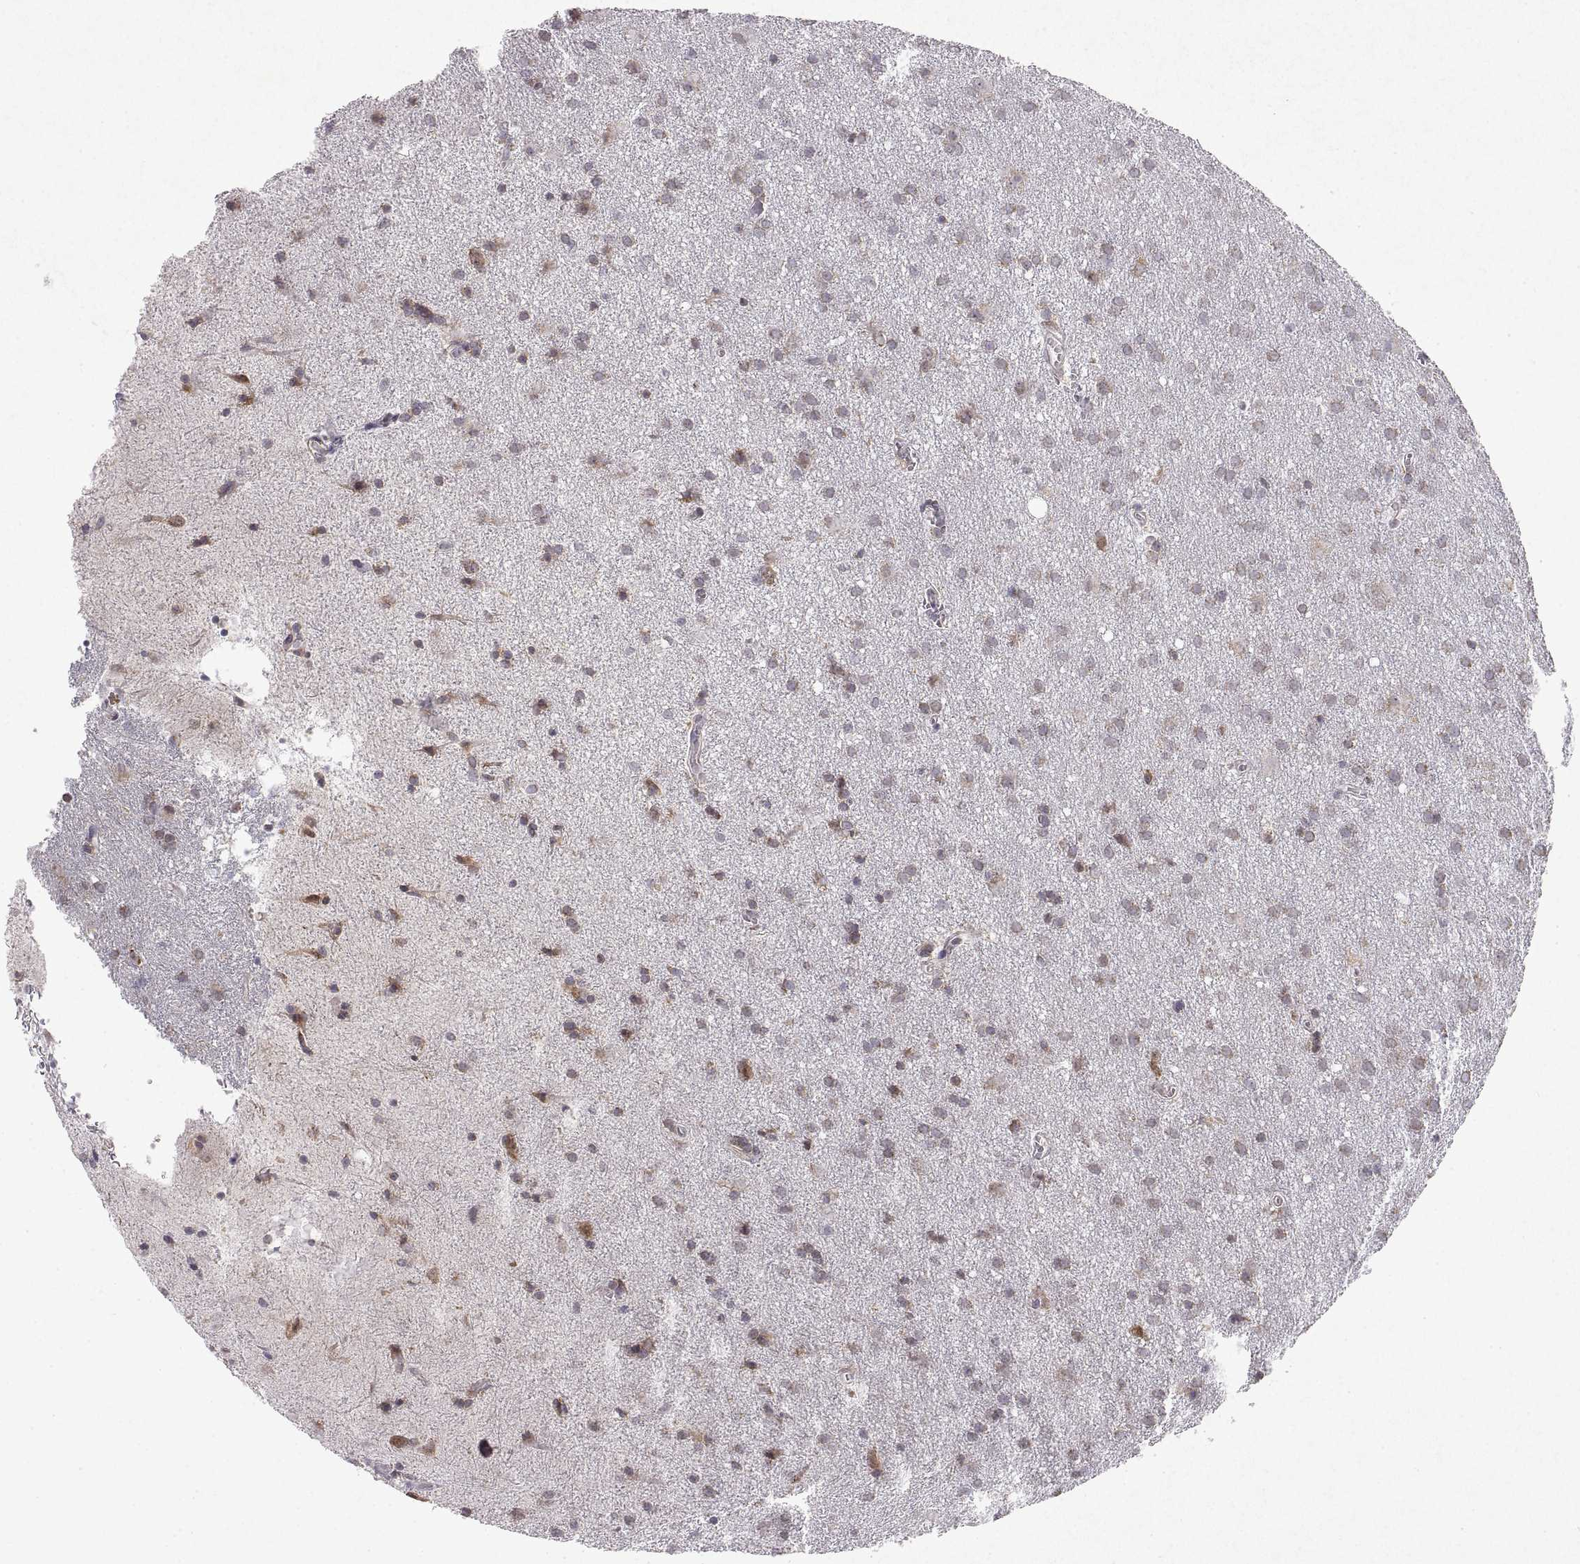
{"staining": {"intensity": "weak", "quantity": "25%-75%", "location": "cytoplasmic/membranous"}, "tissue": "glioma", "cell_type": "Tumor cells", "image_type": "cancer", "snomed": [{"axis": "morphology", "description": "Glioma, malignant, Low grade"}, {"axis": "topography", "description": "Brain"}], "caption": "Tumor cells show low levels of weak cytoplasmic/membranous staining in approximately 25%-75% of cells in glioma.", "gene": "MANBAL", "patient": {"sex": "male", "age": 58}}